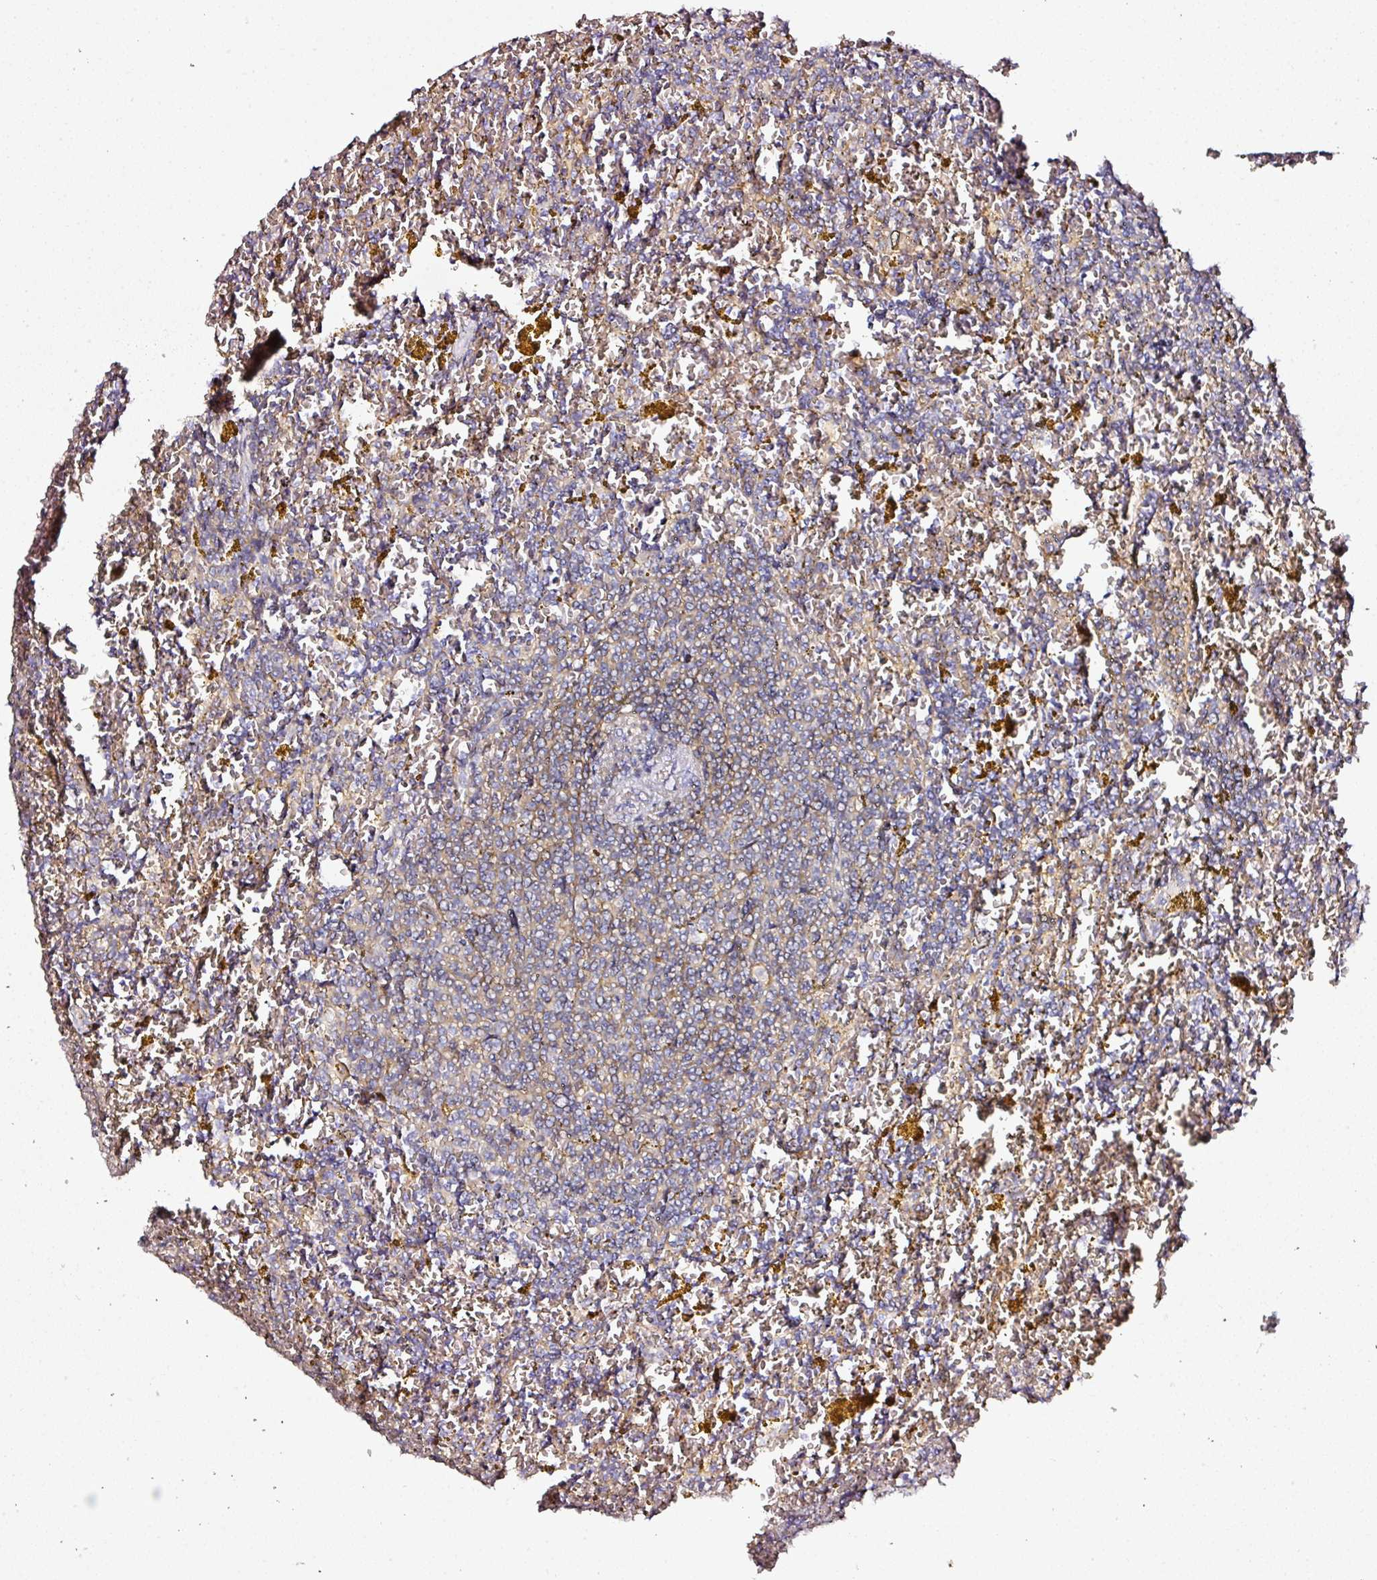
{"staining": {"intensity": "negative", "quantity": "none", "location": "none"}, "tissue": "lymphoma", "cell_type": "Tumor cells", "image_type": "cancer", "snomed": [{"axis": "morphology", "description": "Malignant lymphoma, non-Hodgkin's type, Low grade"}, {"axis": "topography", "description": "Spleen"}, {"axis": "topography", "description": "Lymph node"}], "caption": "There is no significant expression in tumor cells of malignant lymphoma, non-Hodgkin's type (low-grade).", "gene": "CD47", "patient": {"sex": "female", "age": 66}}